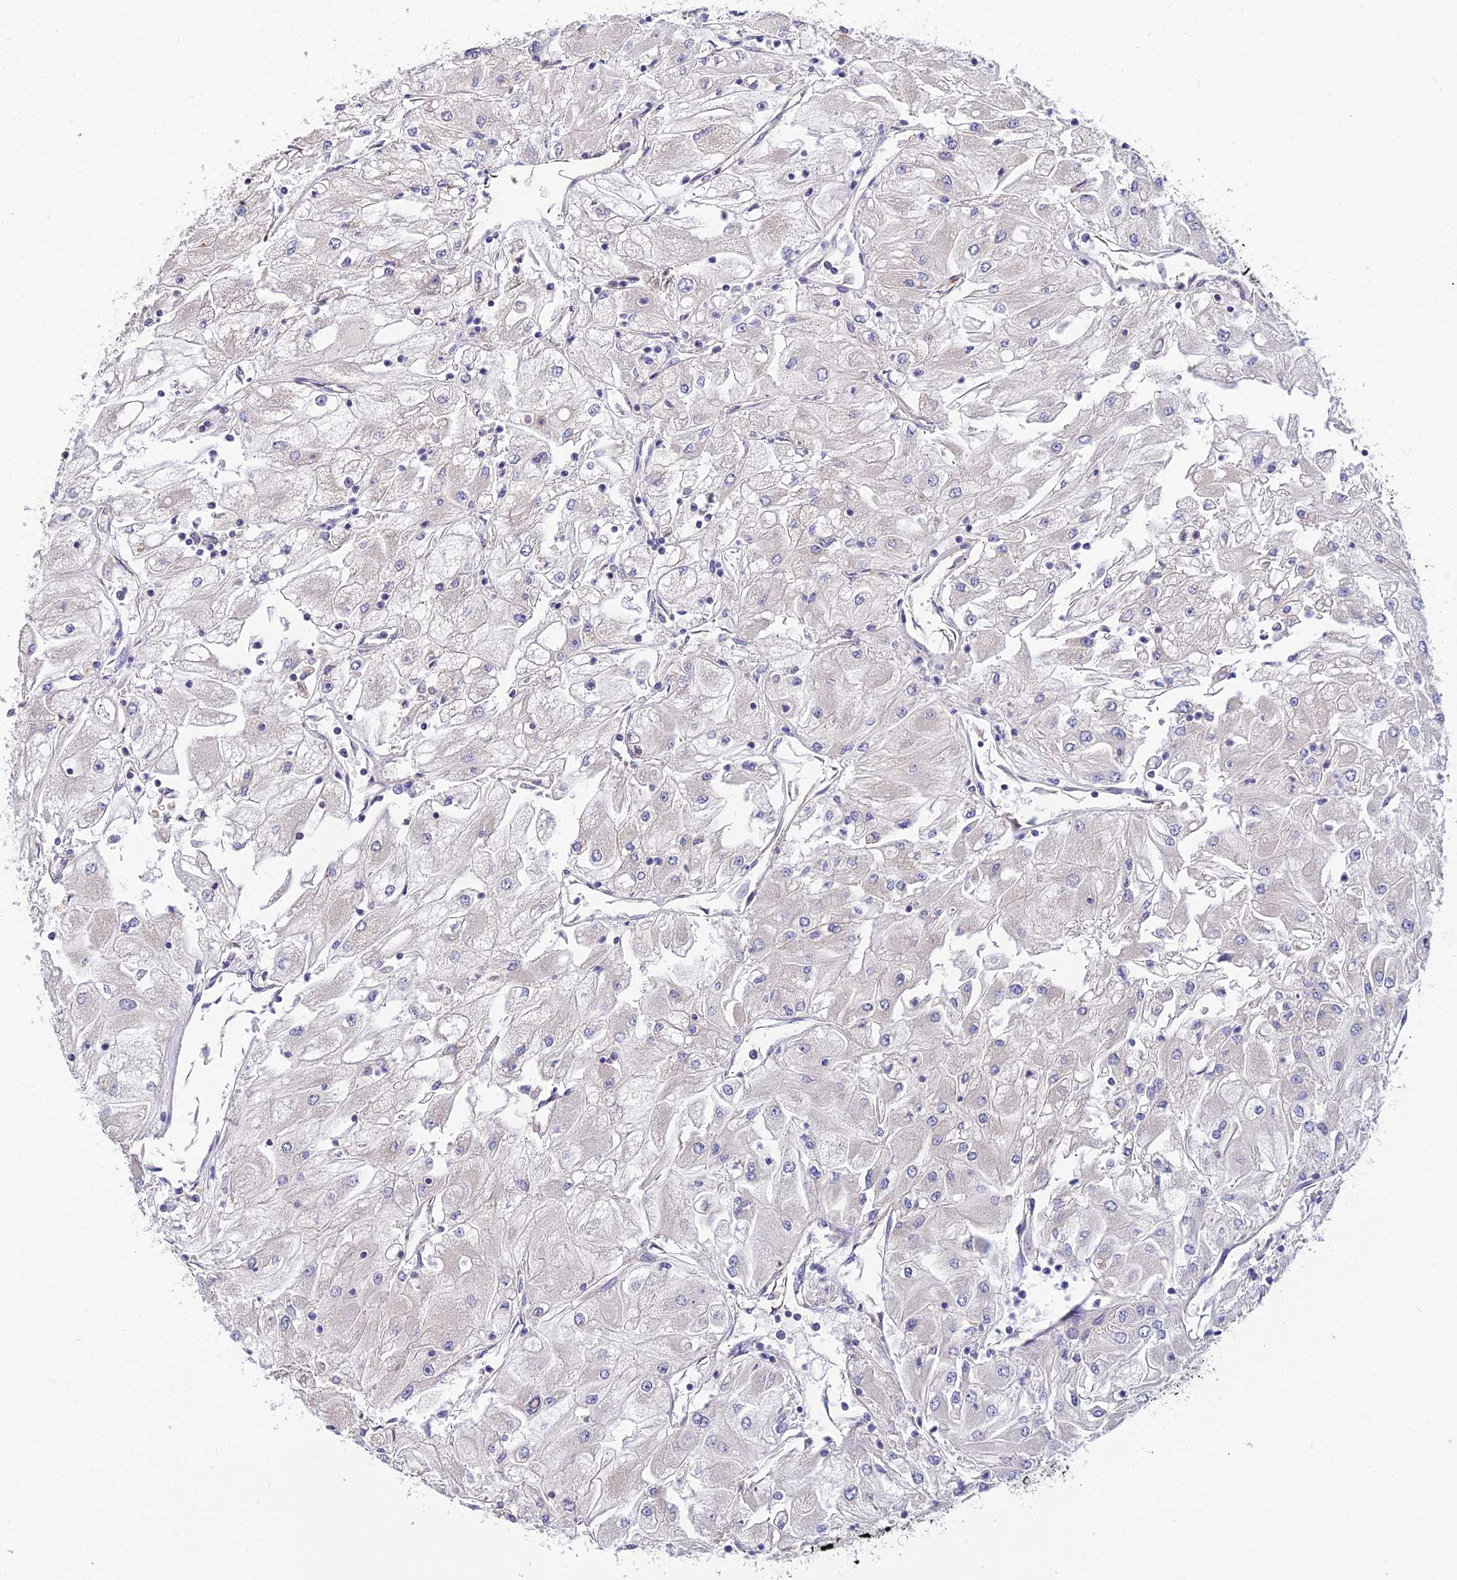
{"staining": {"intensity": "negative", "quantity": "none", "location": "none"}, "tissue": "renal cancer", "cell_type": "Tumor cells", "image_type": "cancer", "snomed": [{"axis": "morphology", "description": "Adenocarcinoma, NOS"}, {"axis": "topography", "description": "Kidney"}], "caption": "Renal cancer (adenocarcinoma) was stained to show a protein in brown. There is no significant expression in tumor cells. (Immunohistochemistry (ihc), brightfield microscopy, high magnification).", "gene": "ARL8B", "patient": {"sex": "male", "age": 80}}